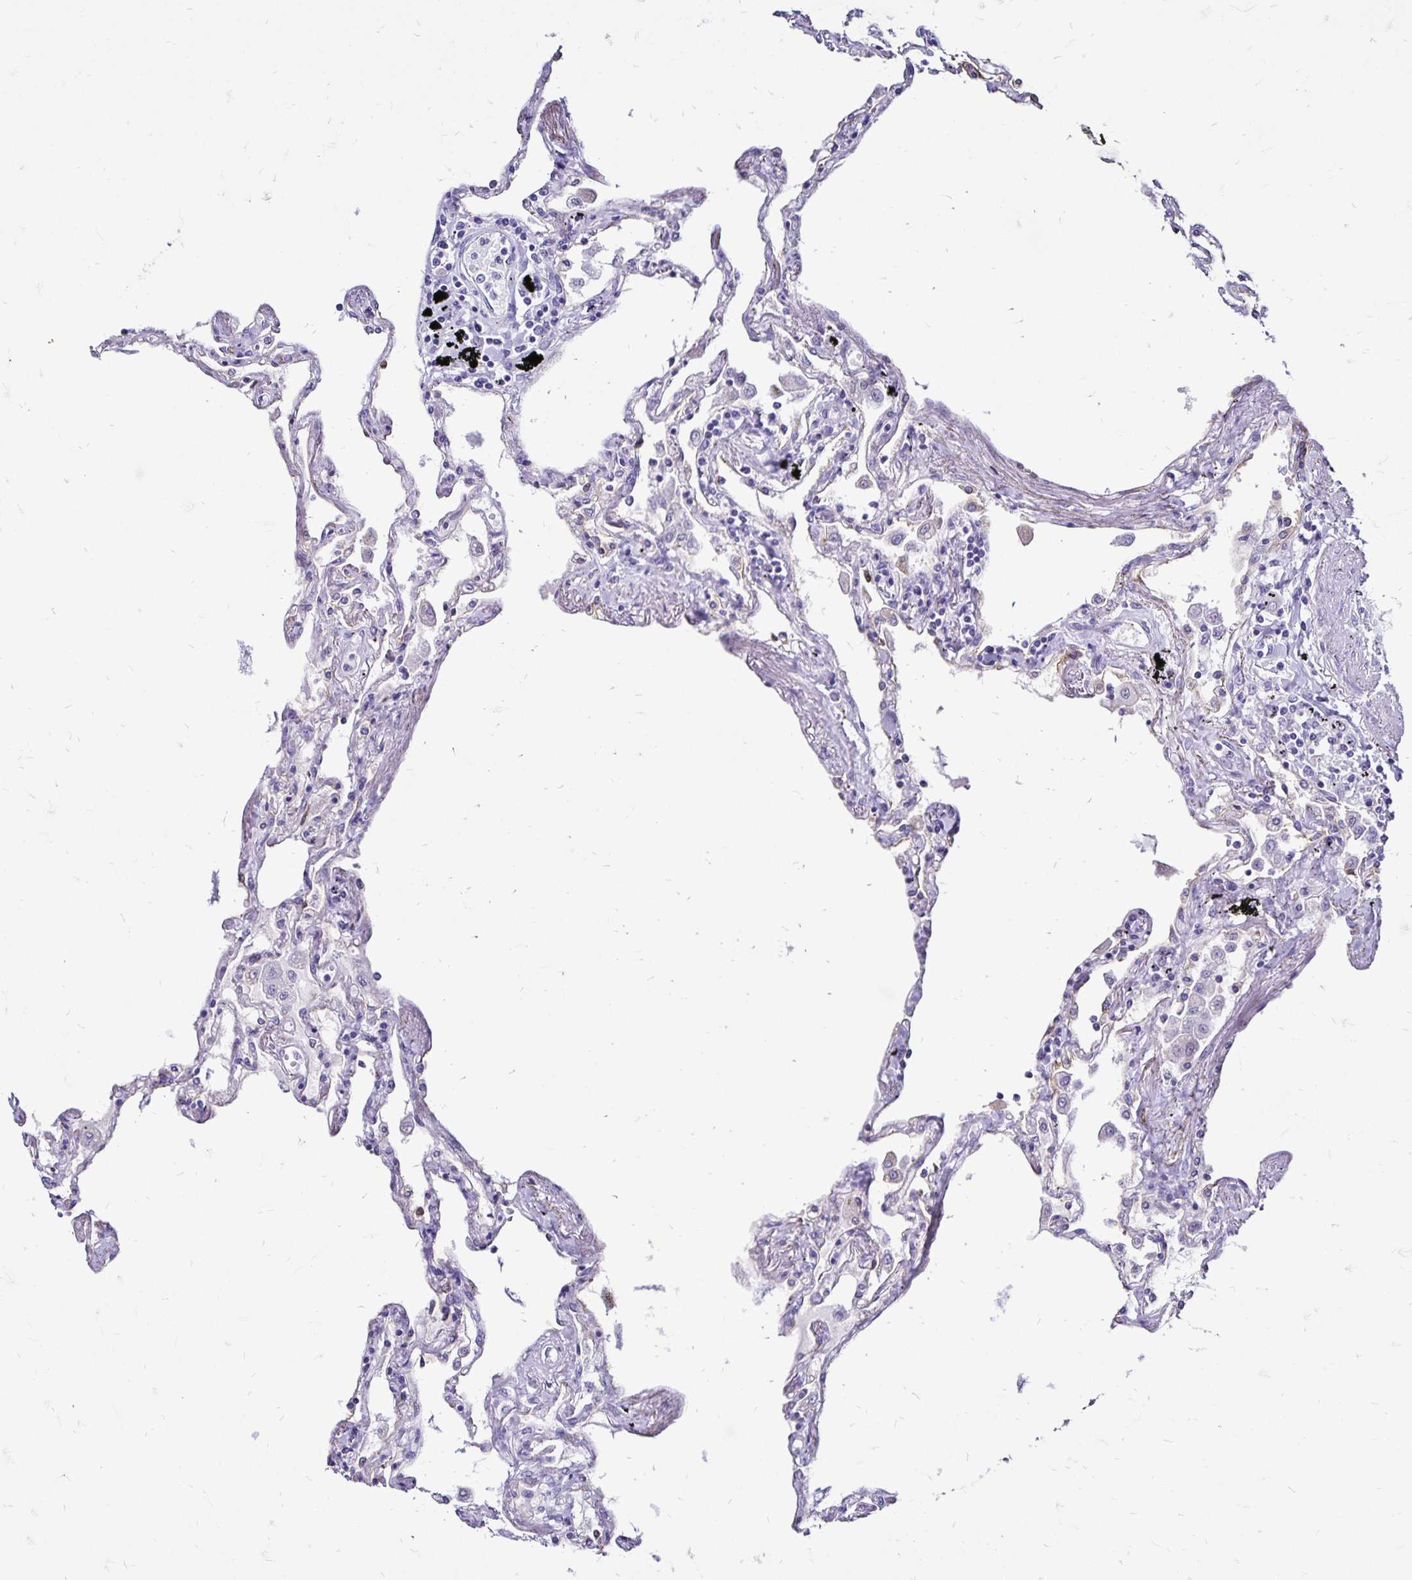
{"staining": {"intensity": "negative", "quantity": "none", "location": "none"}, "tissue": "lung", "cell_type": "Alveolar cells", "image_type": "normal", "snomed": [{"axis": "morphology", "description": "Normal tissue, NOS"}, {"axis": "morphology", "description": "Adenocarcinoma, NOS"}, {"axis": "topography", "description": "Cartilage tissue"}, {"axis": "topography", "description": "Lung"}], "caption": "The histopathology image demonstrates no staining of alveolar cells in normal lung.", "gene": "EVPL", "patient": {"sex": "female", "age": 67}}